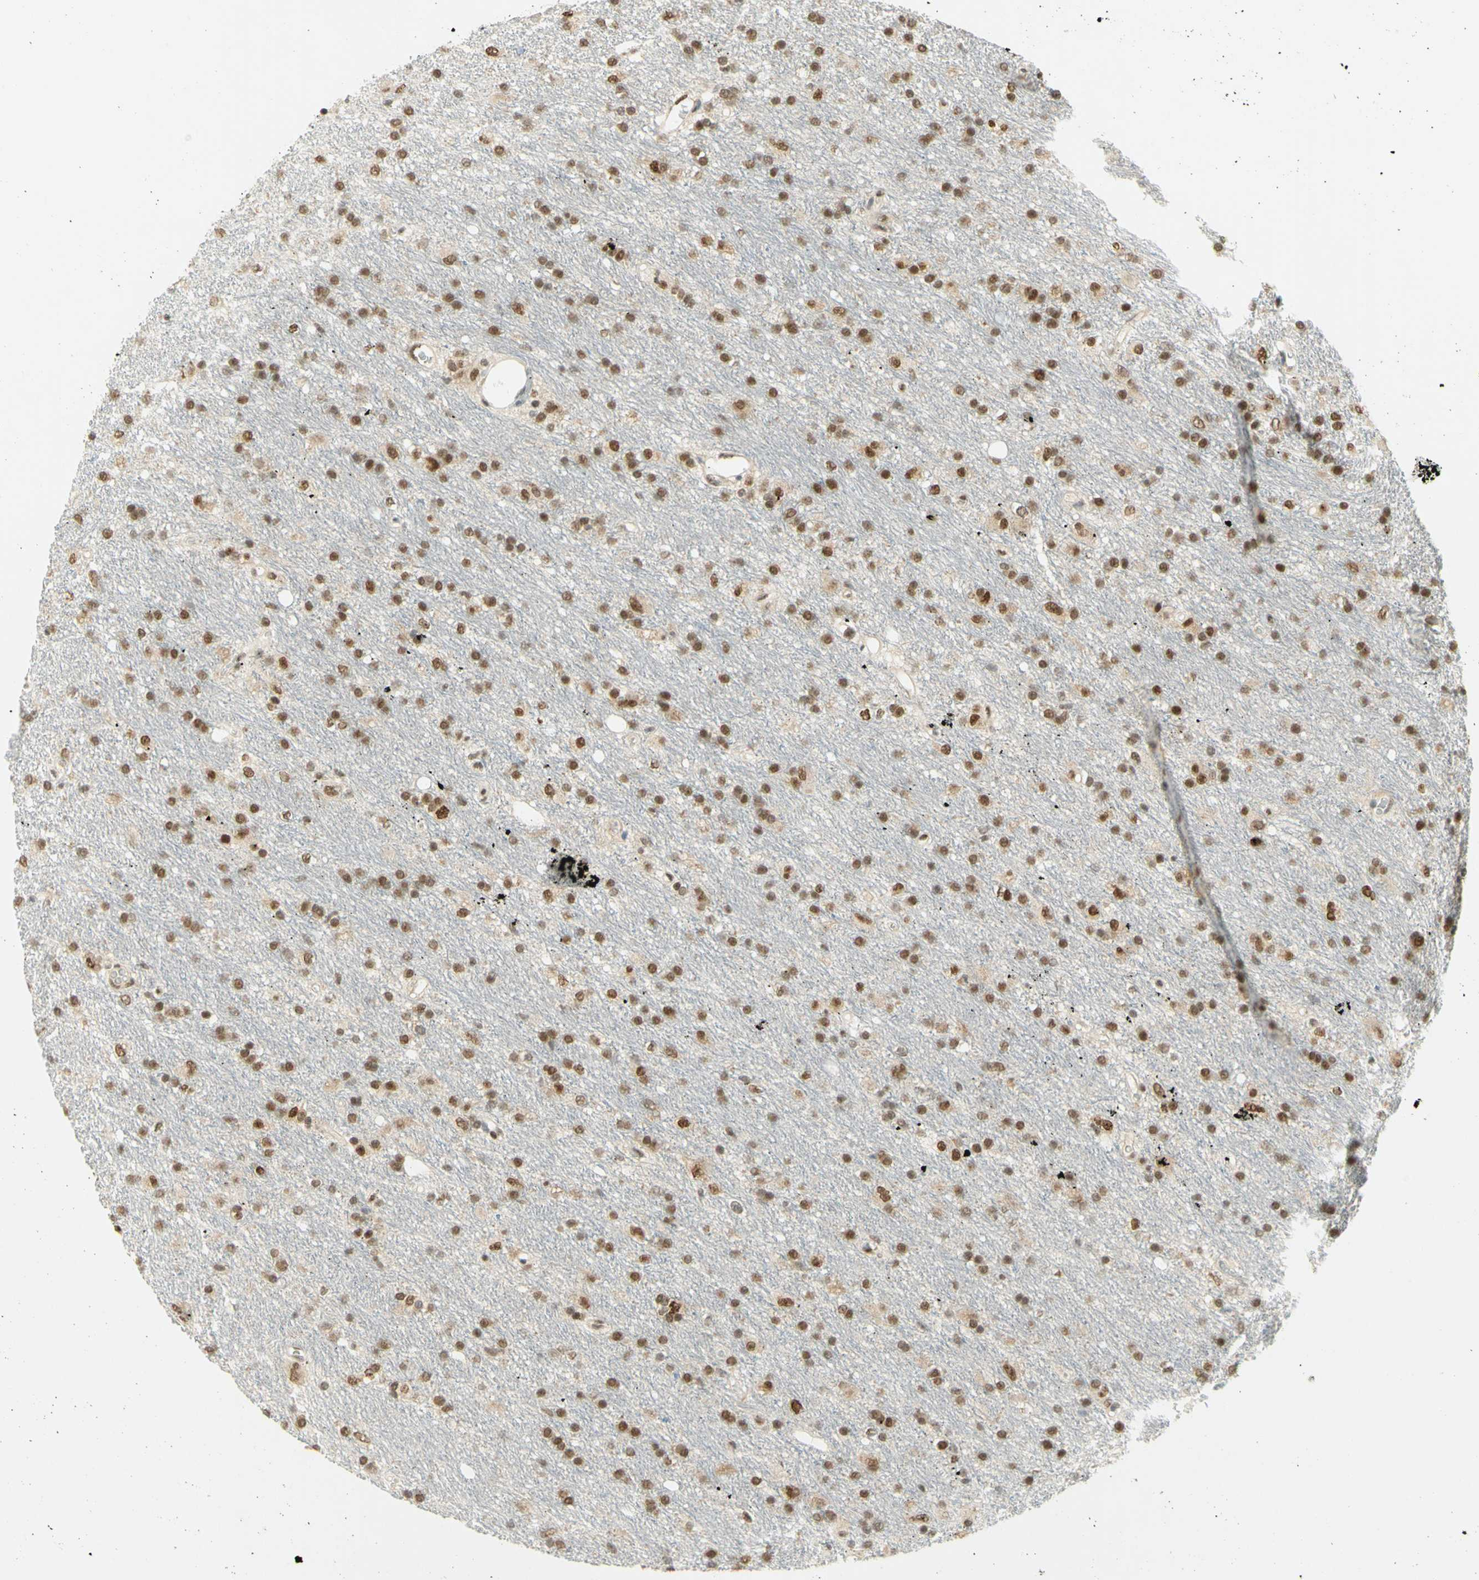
{"staining": {"intensity": "moderate", "quantity": ">75%", "location": "nuclear"}, "tissue": "glioma", "cell_type": "Tumor cells", "image_type": "cancer", "snomed": [{"axis": "morphology", "description": "Glioma, malignant, Low grade"}, {"axis": "topography", "description": "Brain"}], "caption": "Glioma stained for a protein reveals moderate nuclear positivity in tumor cells.", "gene": "DDX1", "patient": {"sex": "male", "age": 77}}